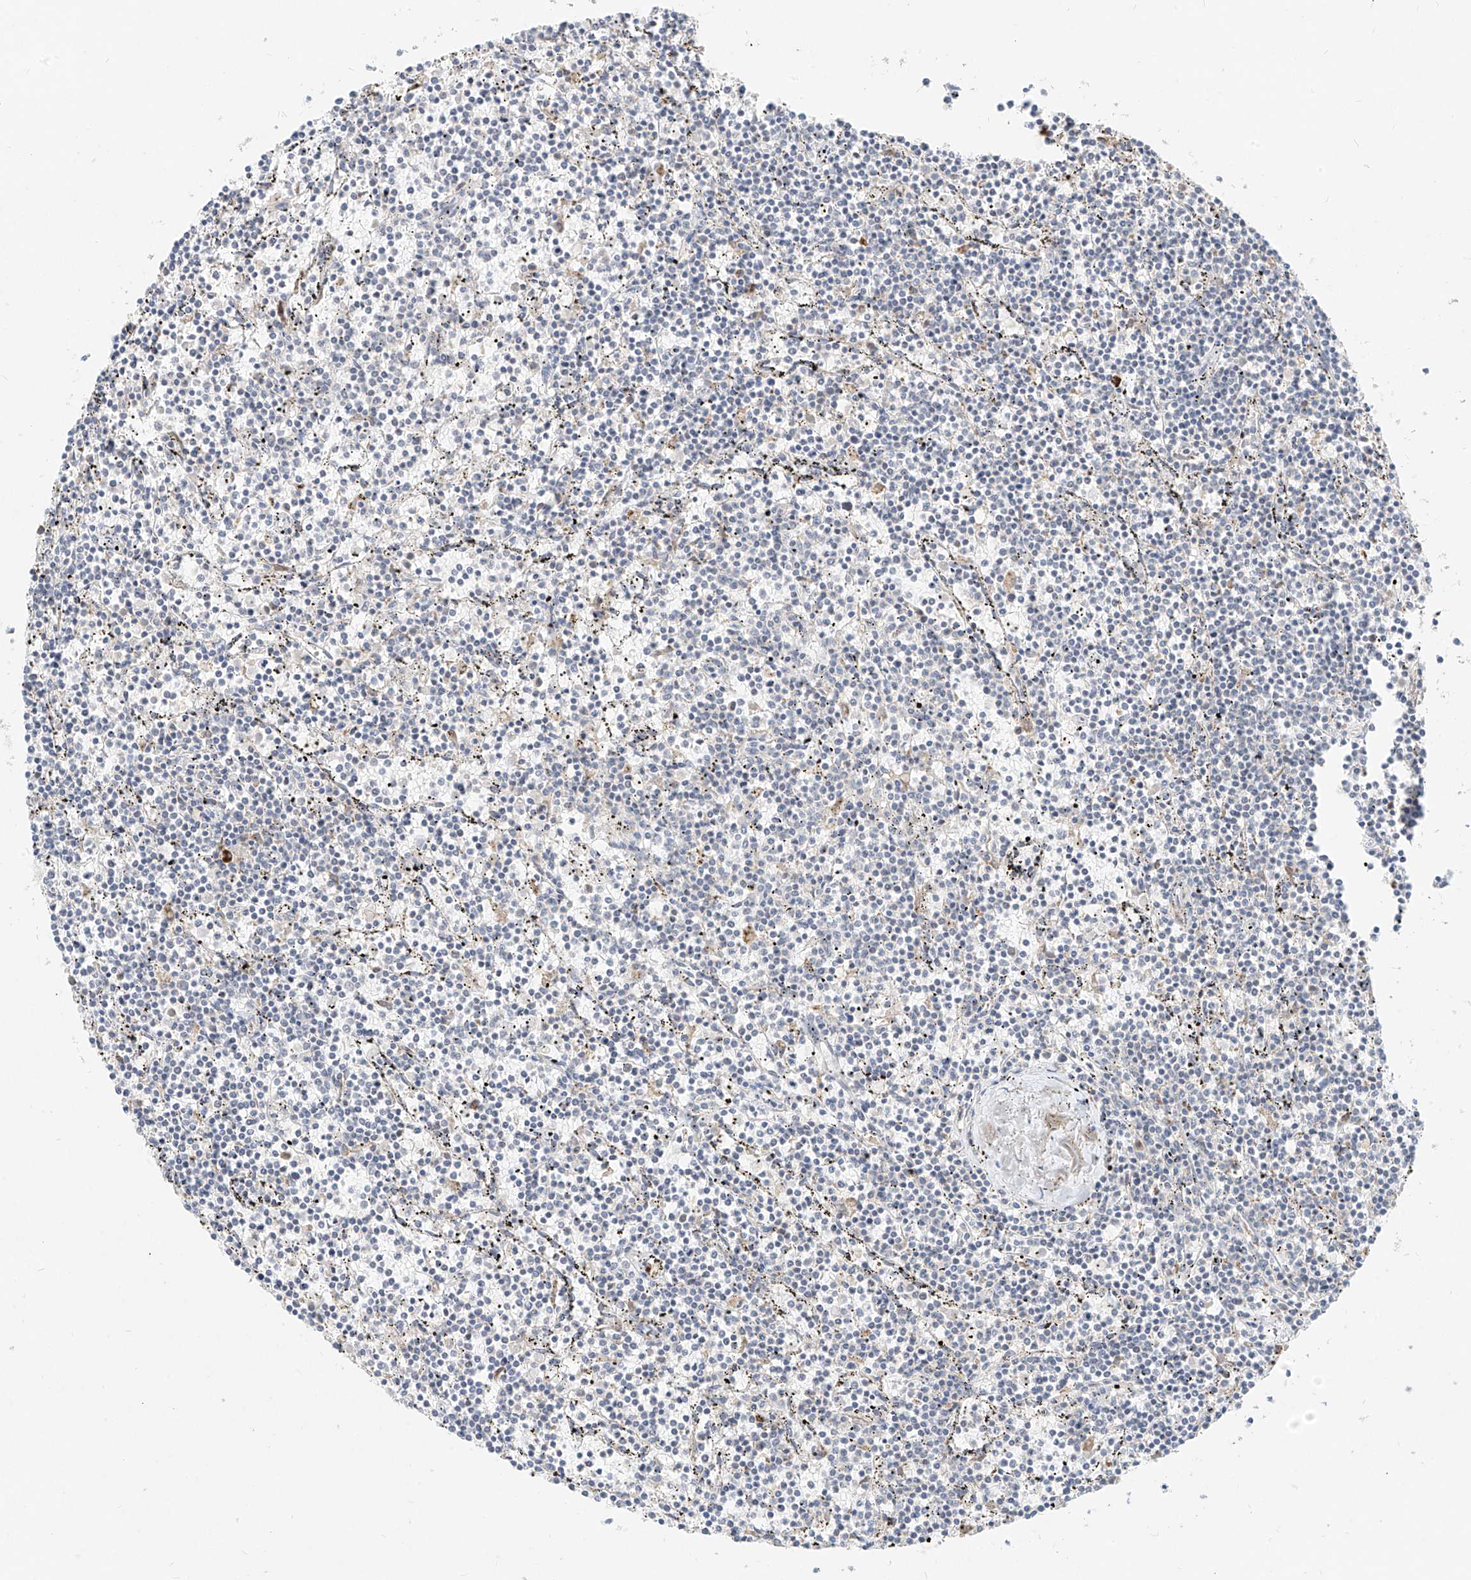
{"staining": {"intensity": "negative", "quantity": "none", "location": "none"}, "tissue": "lymphoma", "cell_type": "Tumor cells", "image_type": "cancer", "snomed": [{"axis": "morphology", "description": "Malignant lymphoma, non-Hodgkin's type, Low grade"}, {"axis": "topography", "description": "Spleen"}], "caption": "Image shows no protein expression in tumor cells of low-grade malignant lymphoma, non-Hodgkin's type tissue. The staining is performed using DAB brown chromogen with nuclei counter-stained in using hematoxylin.", "gene": "STT3A", "patient": {"sex": "female", "age": 50}}